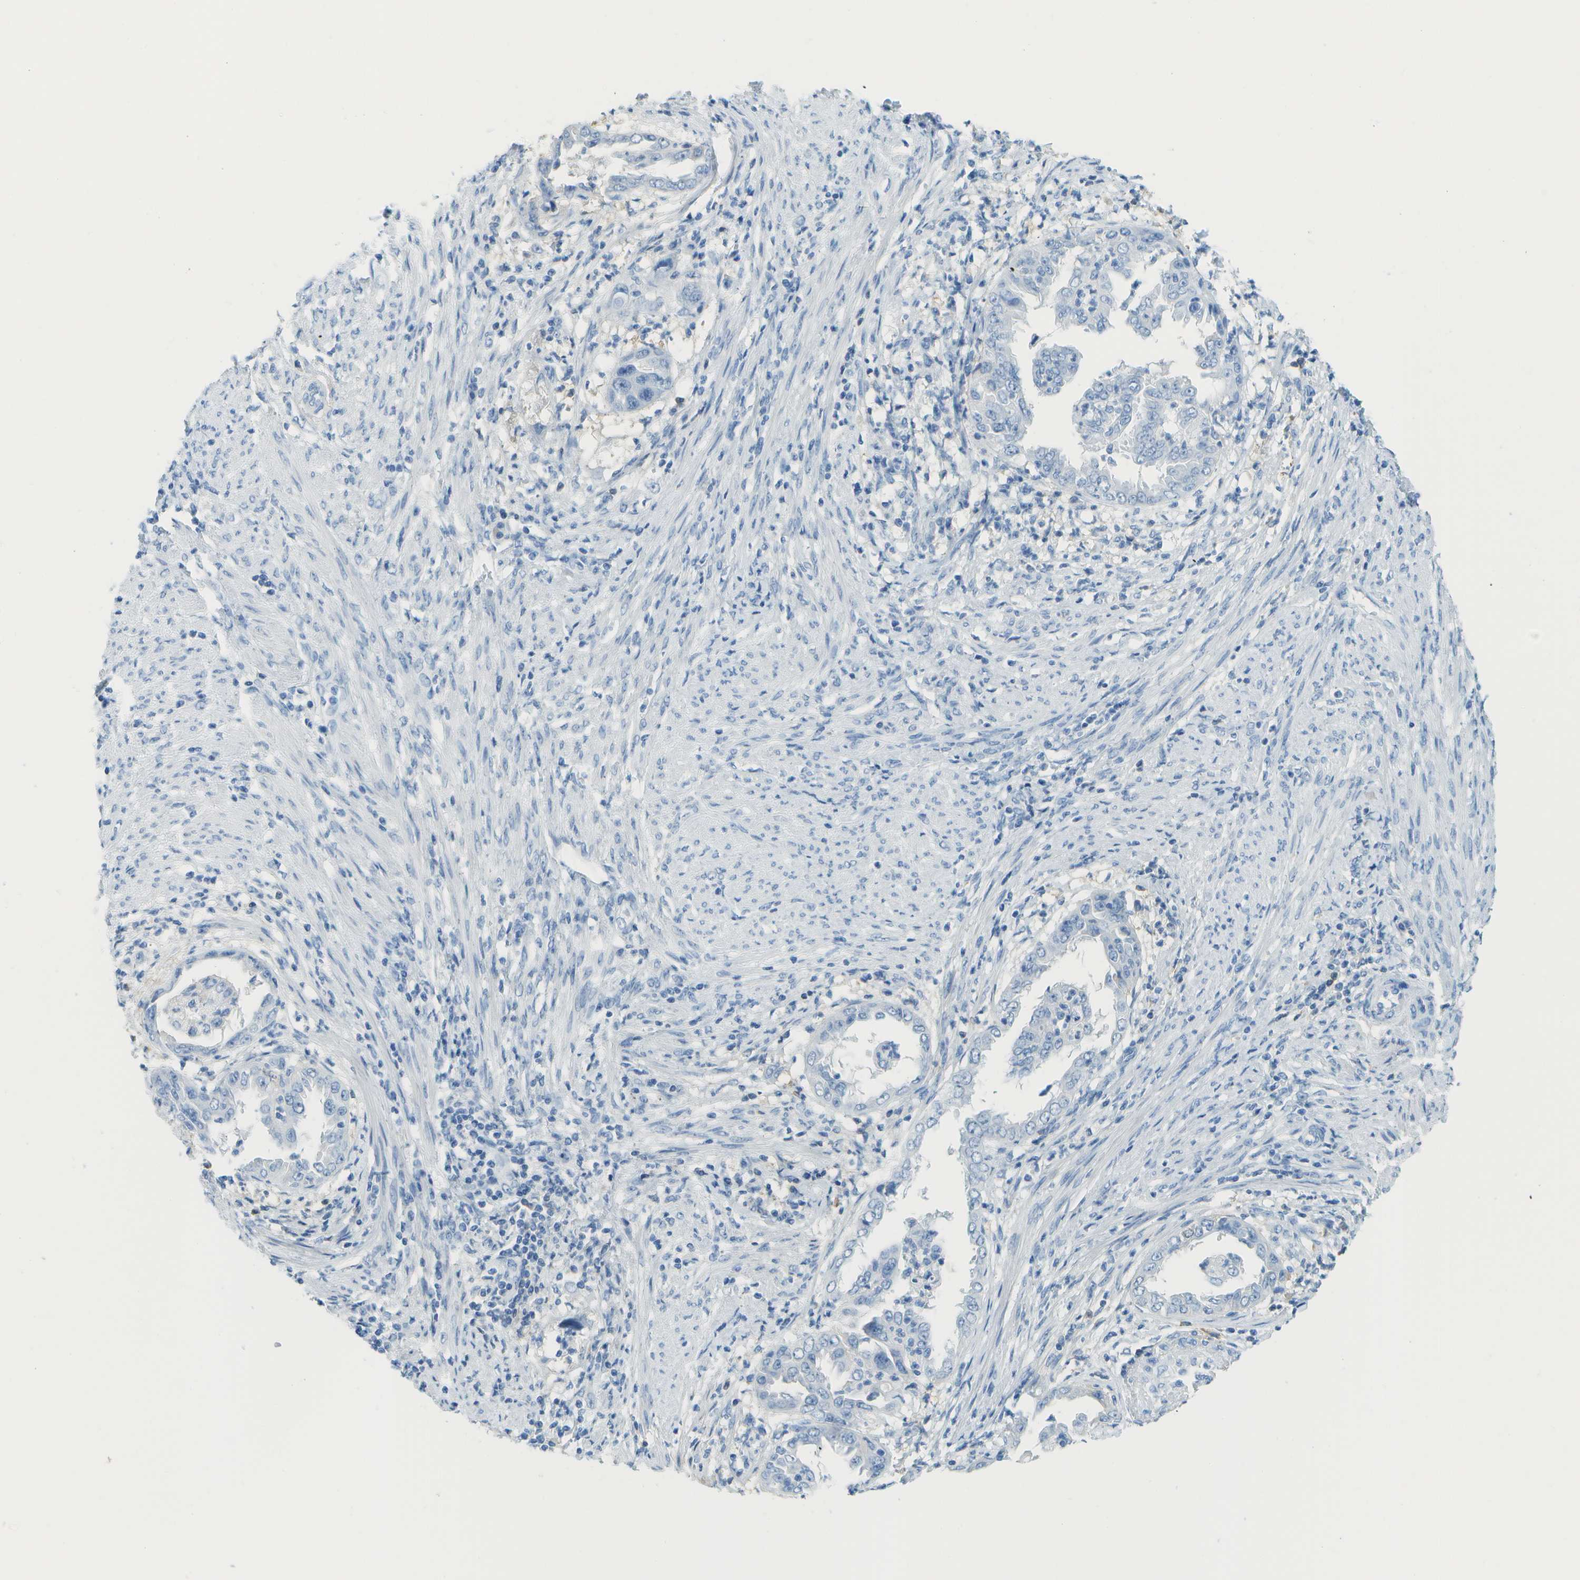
{"staining": {"intensity": "negative", "quantity": "none", "location": "none"}, "tissue": "endometrial cancer", "cell_type": "Tumor cells", "image_type": "cancer", "snomed": [{"axis": "morphology", "description": "Adenocarcinoma, NOS"}, {"axis": "topography", "description": "Endometrium"}], "caption": "DAB immunohistochemical staining of human endometrial cancer demonstrates no significant staining in tumor cells.", "gene": "C1S", "patient": {"sex": "female", "age": 85}}